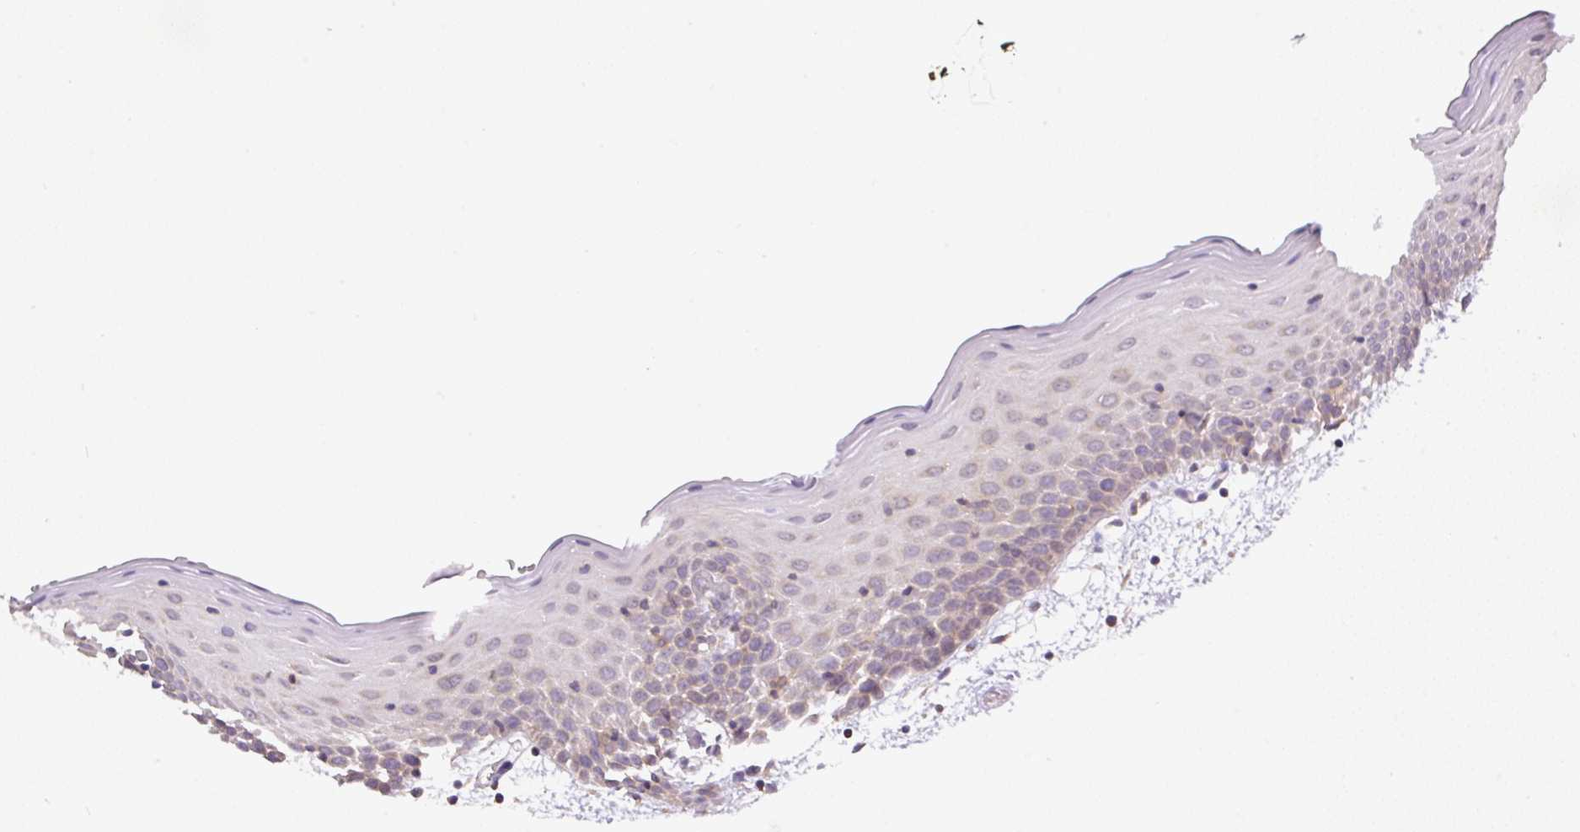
{"staining": {"intensity": "weak", "quantity": "<25%", "location": "cytoplasmic/membranous"}, "tissue": "oral mucosa", "cell_type": "Squamous epithelial cells", "image_type": "normal", "snomed": [{"axis": "morphology", "description": "Normal tissue, NOS"}, {"axis": "topography", "description": "Skeletal muscle"}, {"axis": "topography", "description": "Oral tissue"}, {"axis": "topography", "description": "Salivary gland"}, {"axis": "topography", "description": "Peripheral nerve tissue"}], "caption": "High magnification brightfield microscopy of normal oral mucosa stained with DAB (brown) and counterstained with hematoxylin (blue): squamous epithelial cells show no significant expression. Brightfield microscopy of immunohistochemistry stained with DAB (brown) and hematoxylin (blue), captured at high magnification.", "gene": "CAMK2A", "patient": {"sex": "male", "age": 54}}